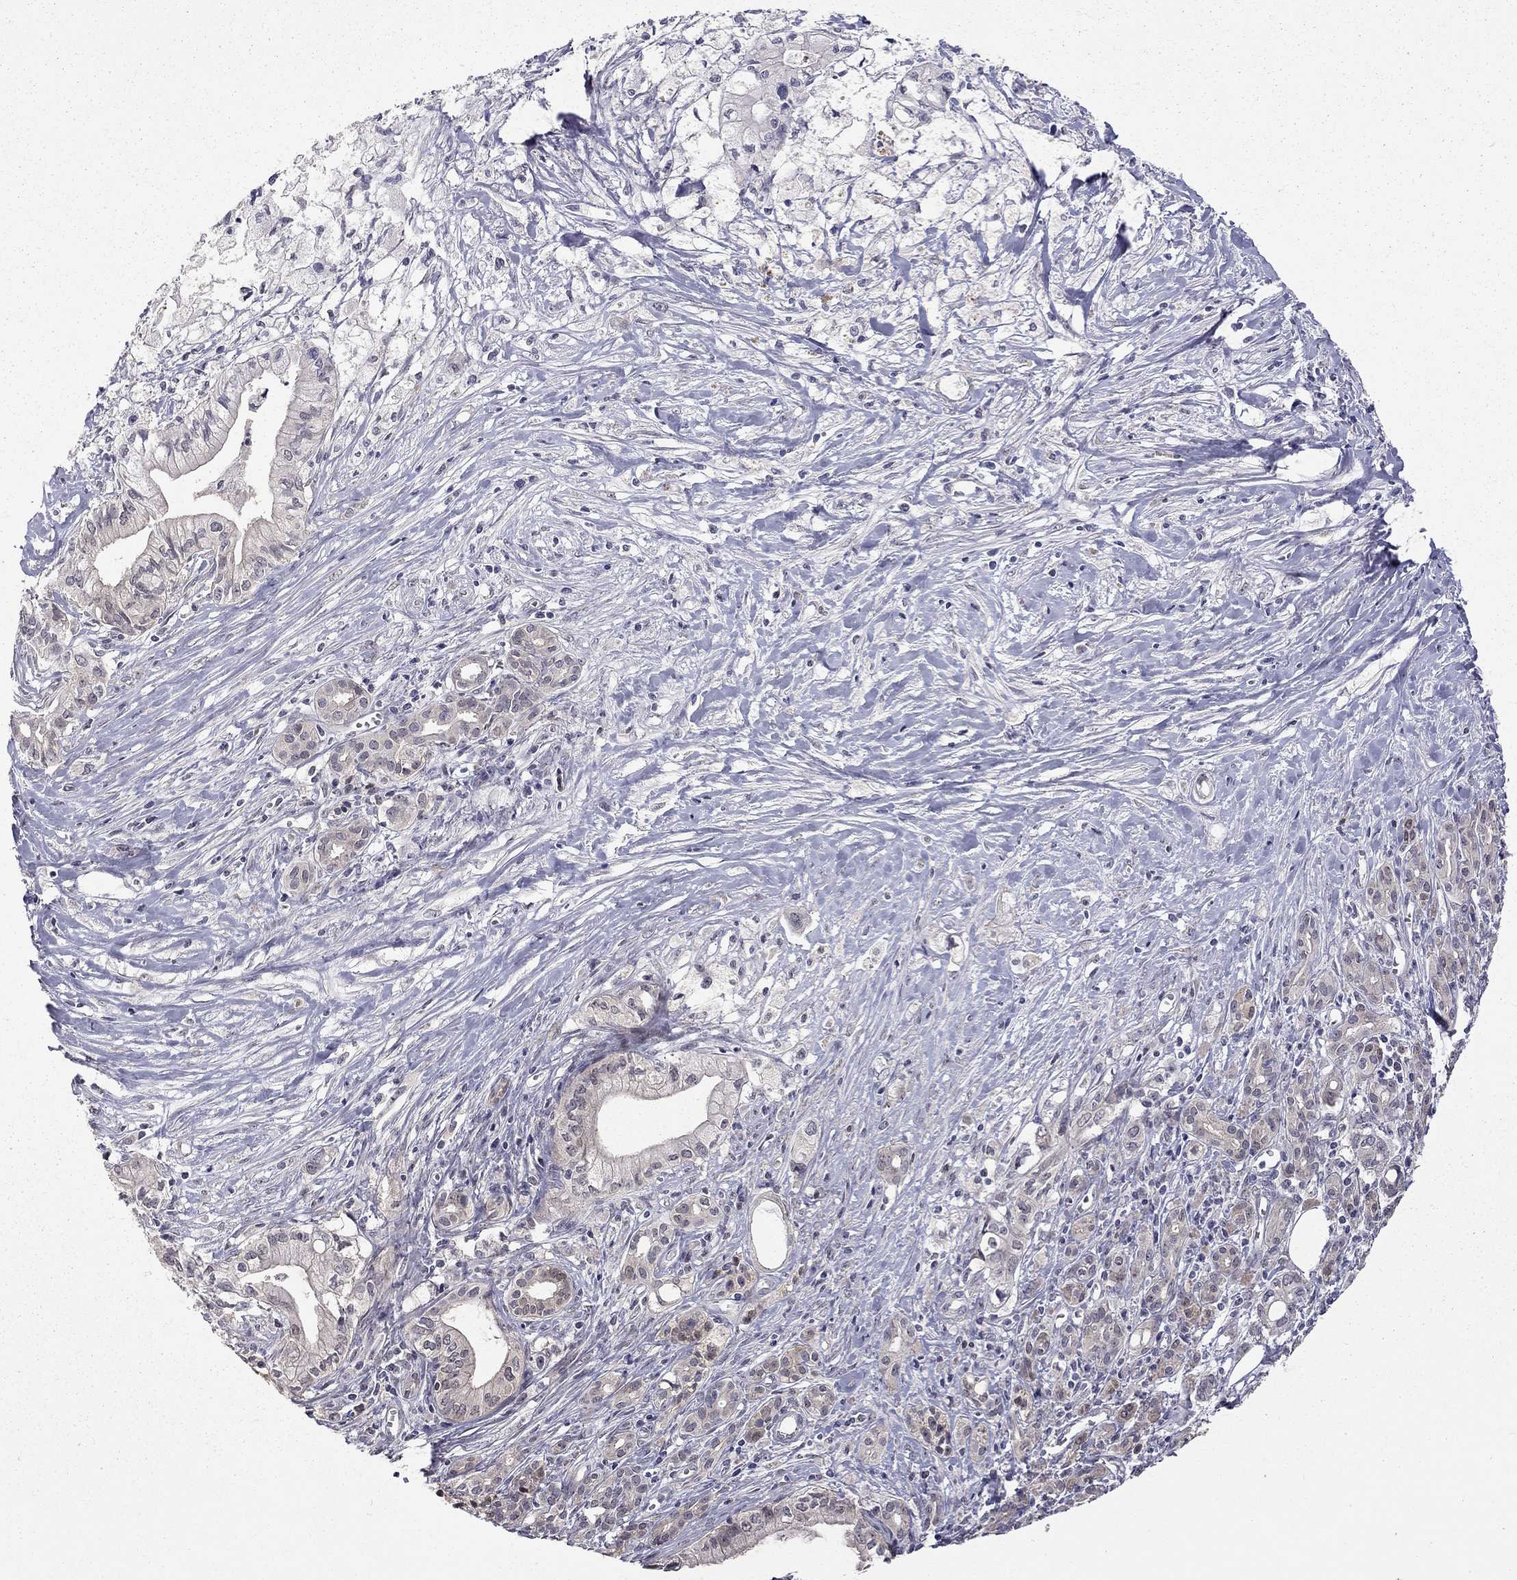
{"staining": {"intensity": "negative", "quantity": "none", "location": "none"}, "tissue": "pancreatic cancer", "cell_type": "Tumor cells", "image_type": "cancer", "snomed": [{"axis": "morphology", "description": "Adenocarcinoma, NOS"}, {"axis": "topography", "description": "Pancreas"}], "caption": "Immunohistochemistry (IHC) photomicrograph of adenocarcinoma (pancreatic) stained for a protein (brown), which reveals no positivity in tumor cells.", "gene": "STXBP6", "patient": {"sex": "male", "age": 71}}